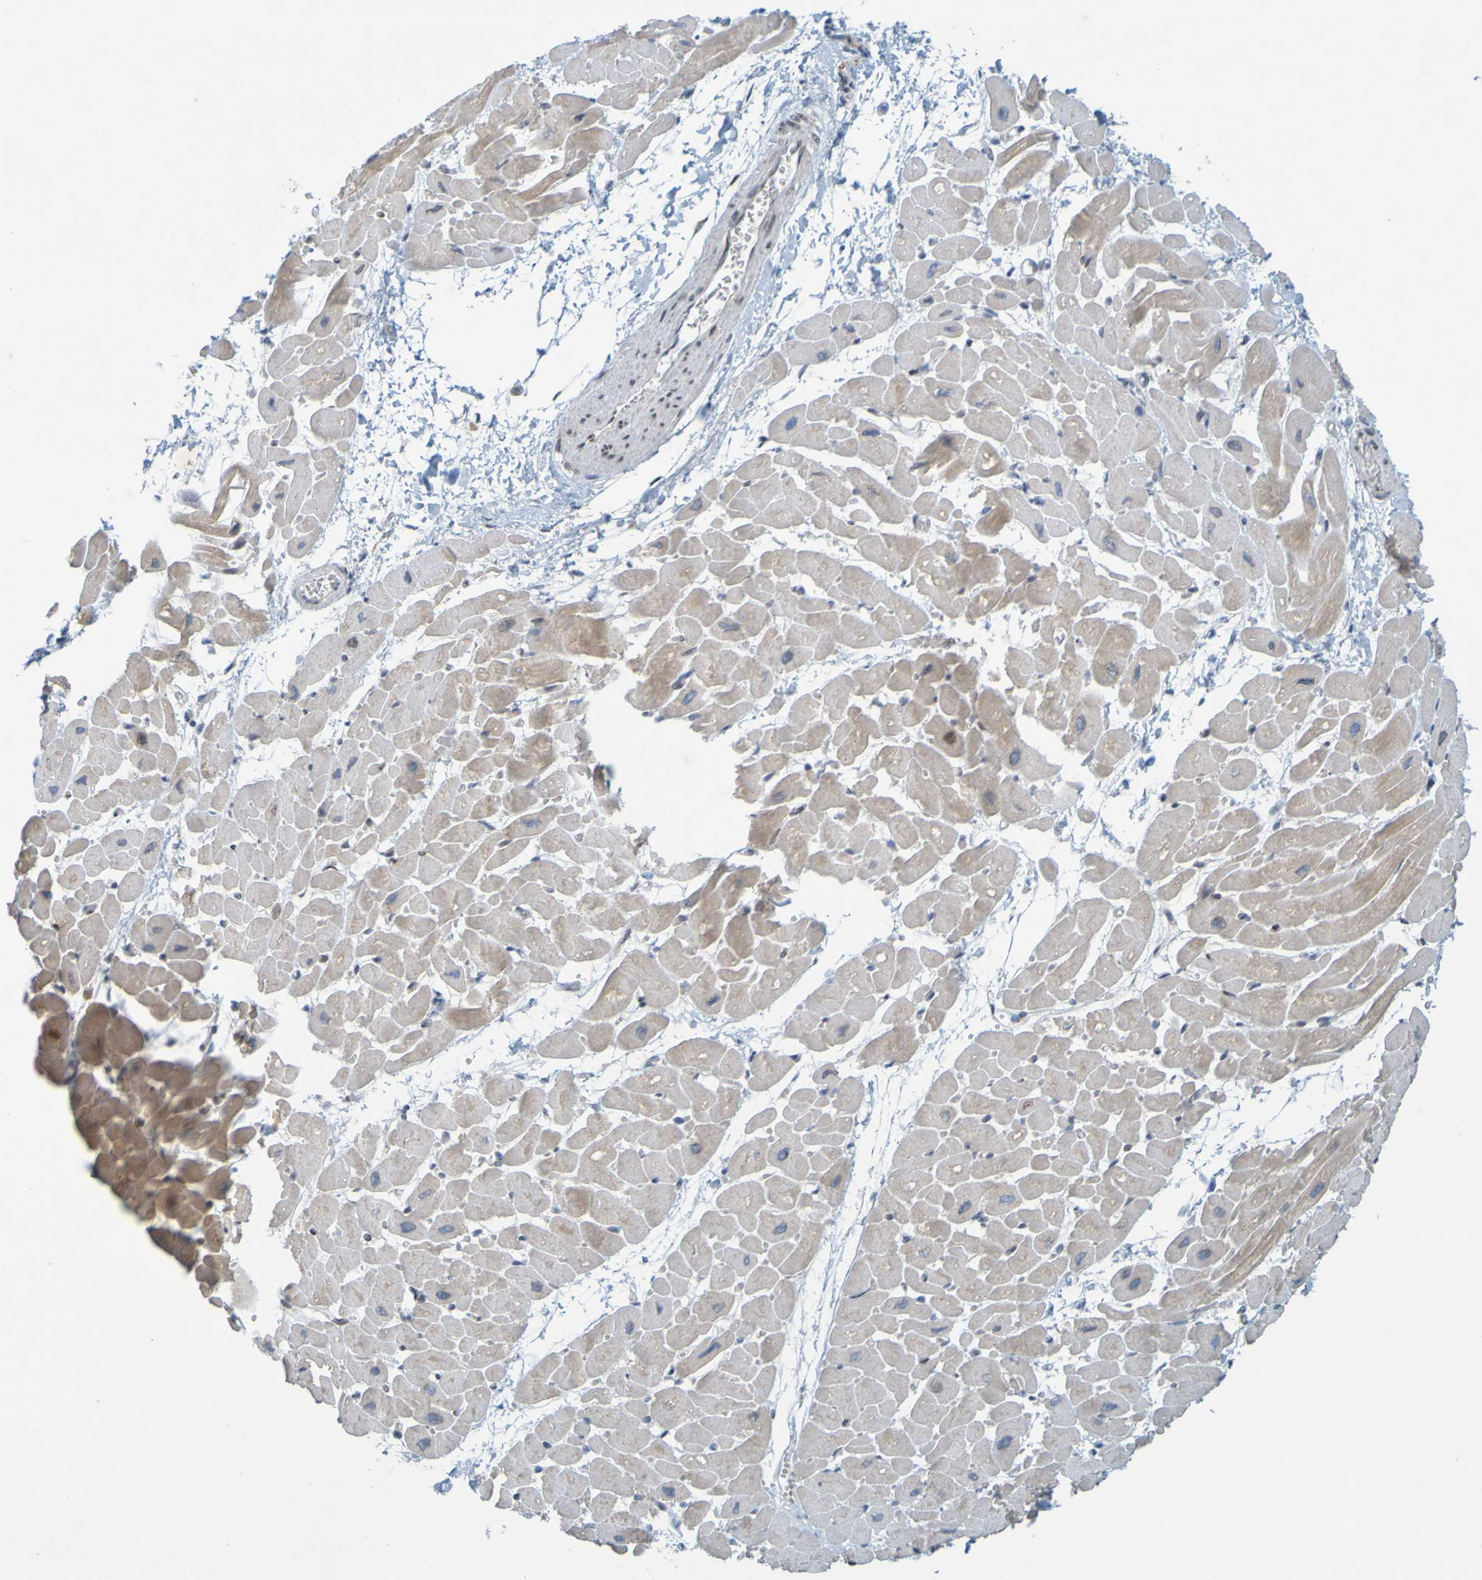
{"staining": {"intensity": "weak", "quantity": ">75%", "location": "cytoplasmic/membranous"}, "tissue": "heart muscle", "cell_type": "Cardiomyocytes", "image_type": "normal", "snomed": [{"axis": "morphology", "description": "Normal tissue, NOS"}, {"axis": "topography", "description": "Heart"}], "caption": "High-power microscopy captured an immunohistochemistry photomicrograph of normal heart muscle, revealing weak cytoplasmic/membranous positivity in about >75% of cardiomyocytes.", "gene": "MAG", "patient": {"sex": "male", "age": 45}}